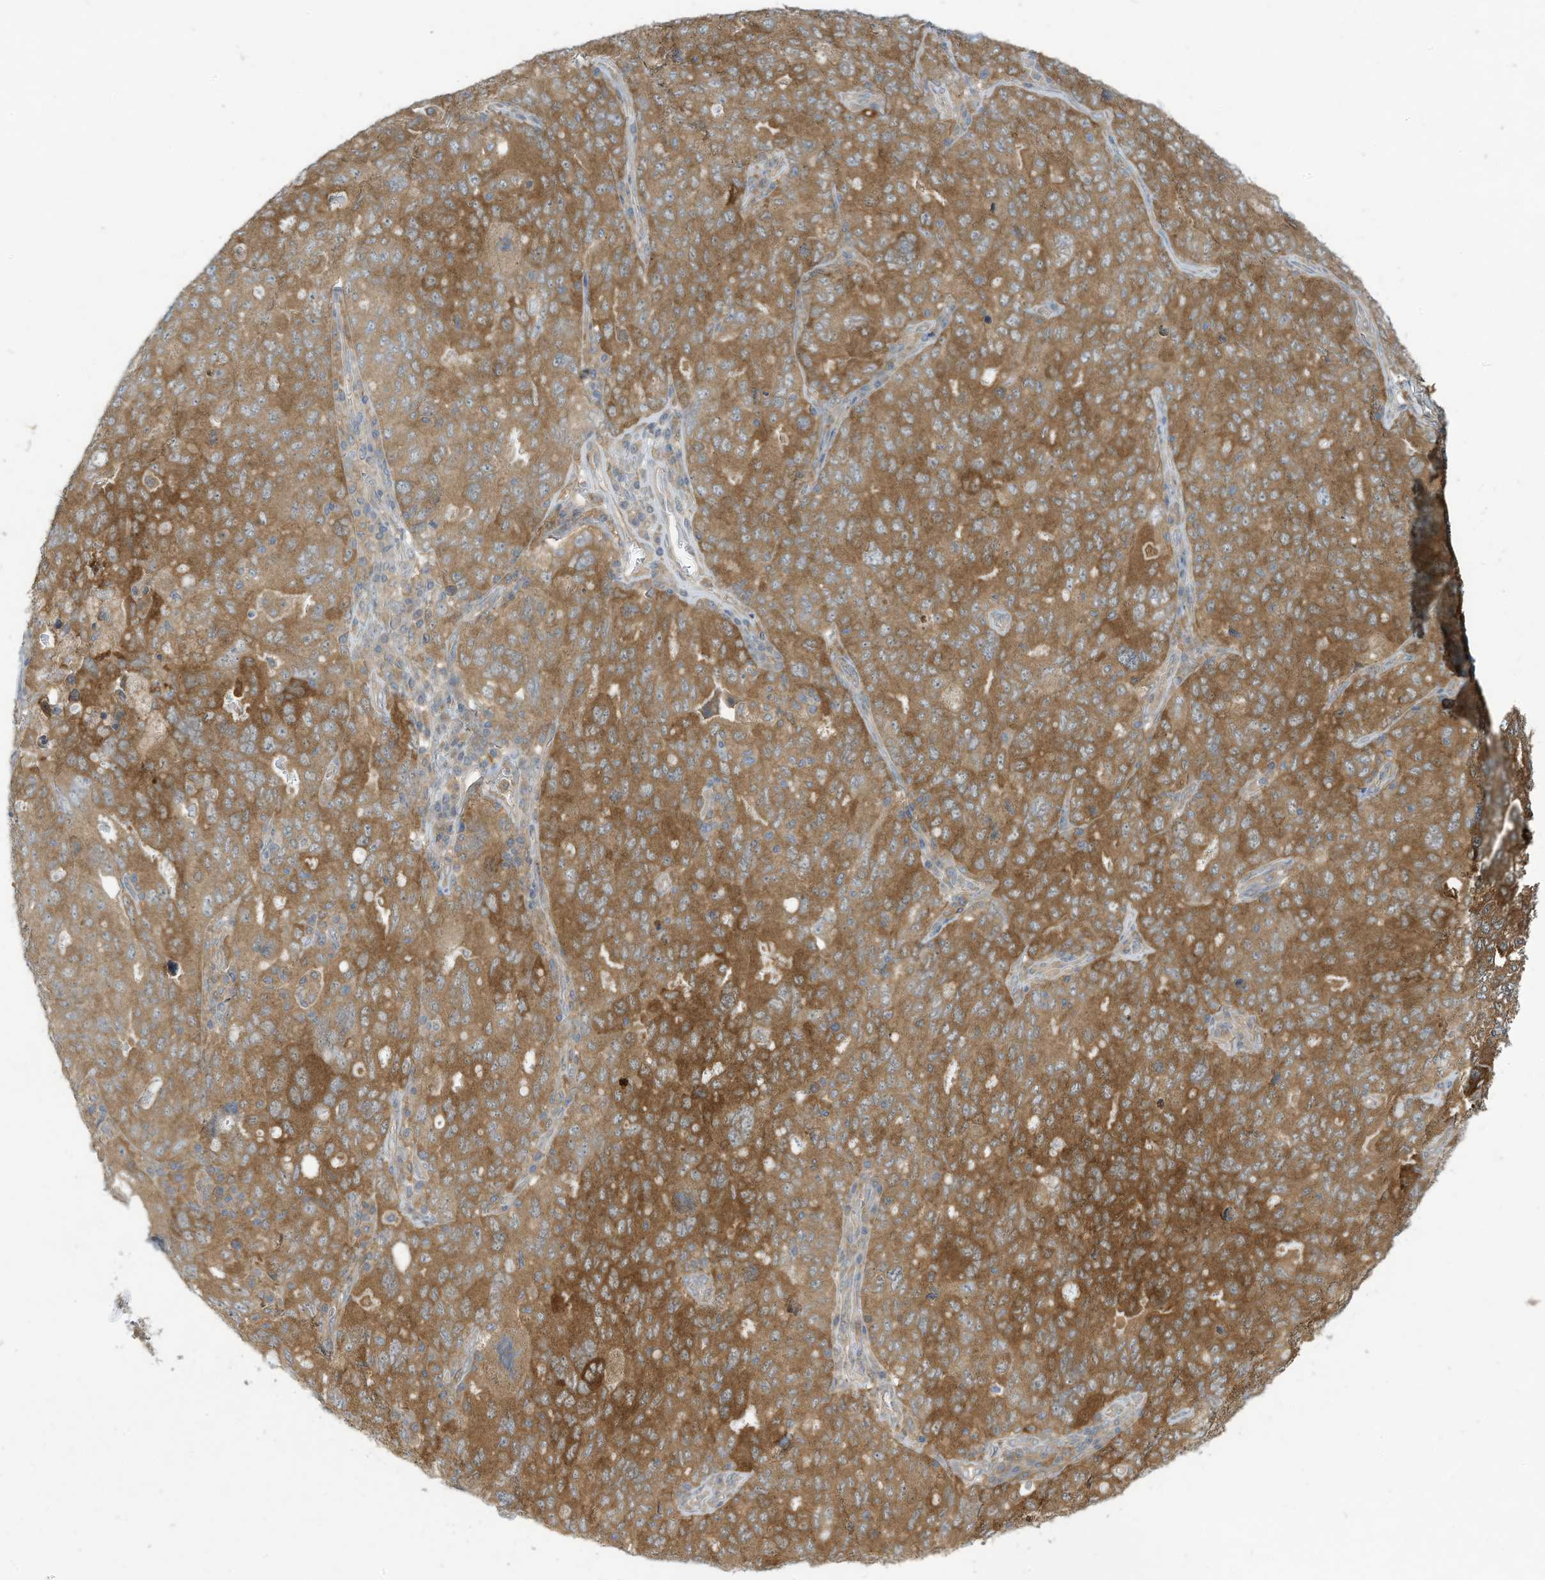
{"staining": {"intensity": "strong", "quantity": ">75%", "location": "cytoplasmic/membranous"}, "tissue": "ovarian cancer", "cell_type": "Tumor cells", "image_type": "cancer", "snomed": [{"axis": "morphology", "description": "Carcinoma, endometroid"}, {"axis": "topography", "description": "Ovary"}], "caption": "Human endometroid carcinoma (ovarian) stained with a protein marker shows strong staining in tumor cells.", "gene": "ADI1", "patient": {"sex": "female", "age": 62}}